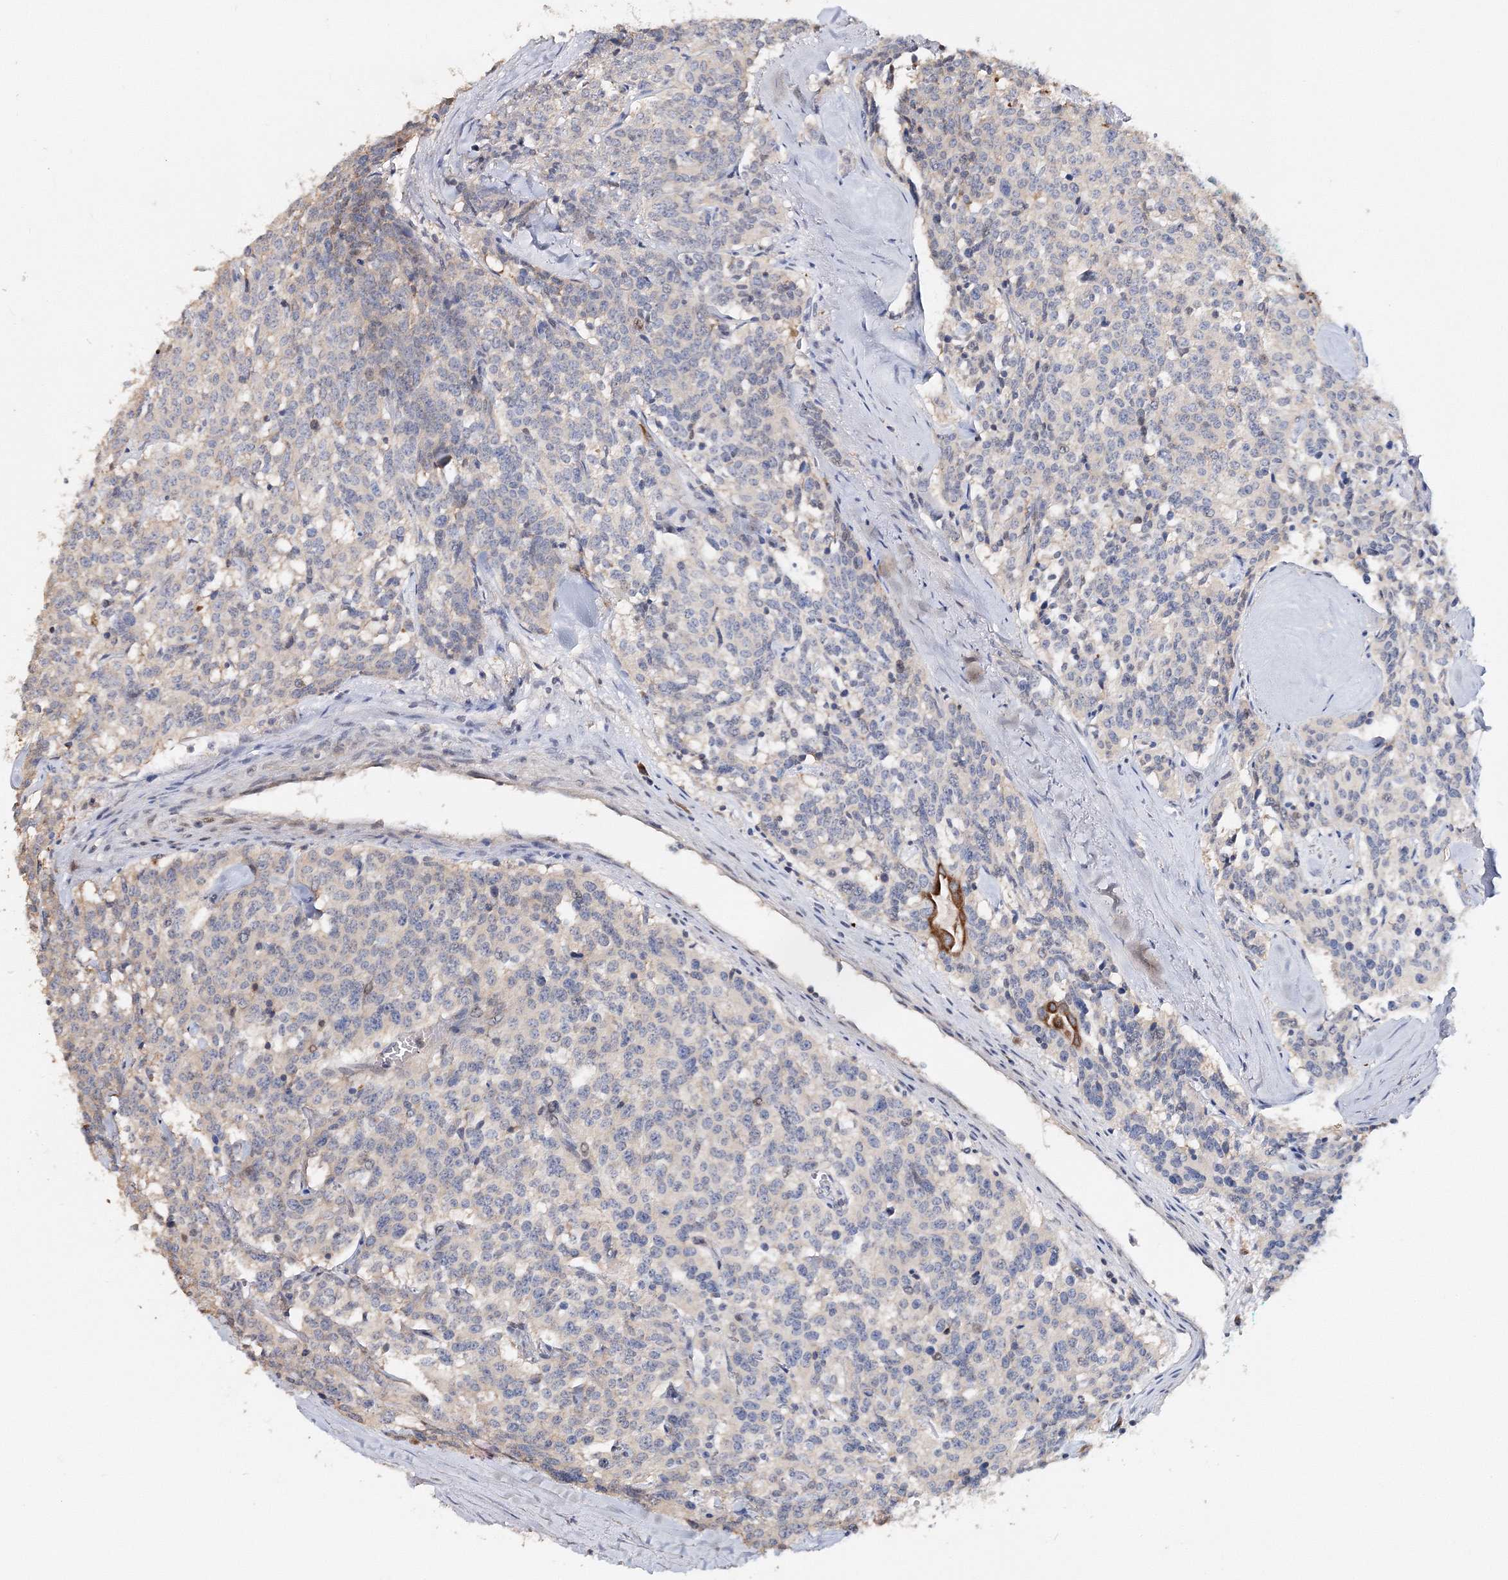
{"staining": {"intensity": "negative", "quantity": "none", "location": "none"}, "tissue": "carcinoid", "cell_type": "Tumor cells", "image_type": "cancer", "snomed": [{"axis": "morphology", "description": "Carcinoid, malignant, NOS"}, {"axis": "topography", "description": "Lung"}], "caption": "High power microscopy histopathology image of an immunohistochemistry (IHC) photomicrograph of carcinoid, revealing no significant expression in tumor cells.", "gene": "GJB5", "patient": {"sex": "female", "age": 46}}